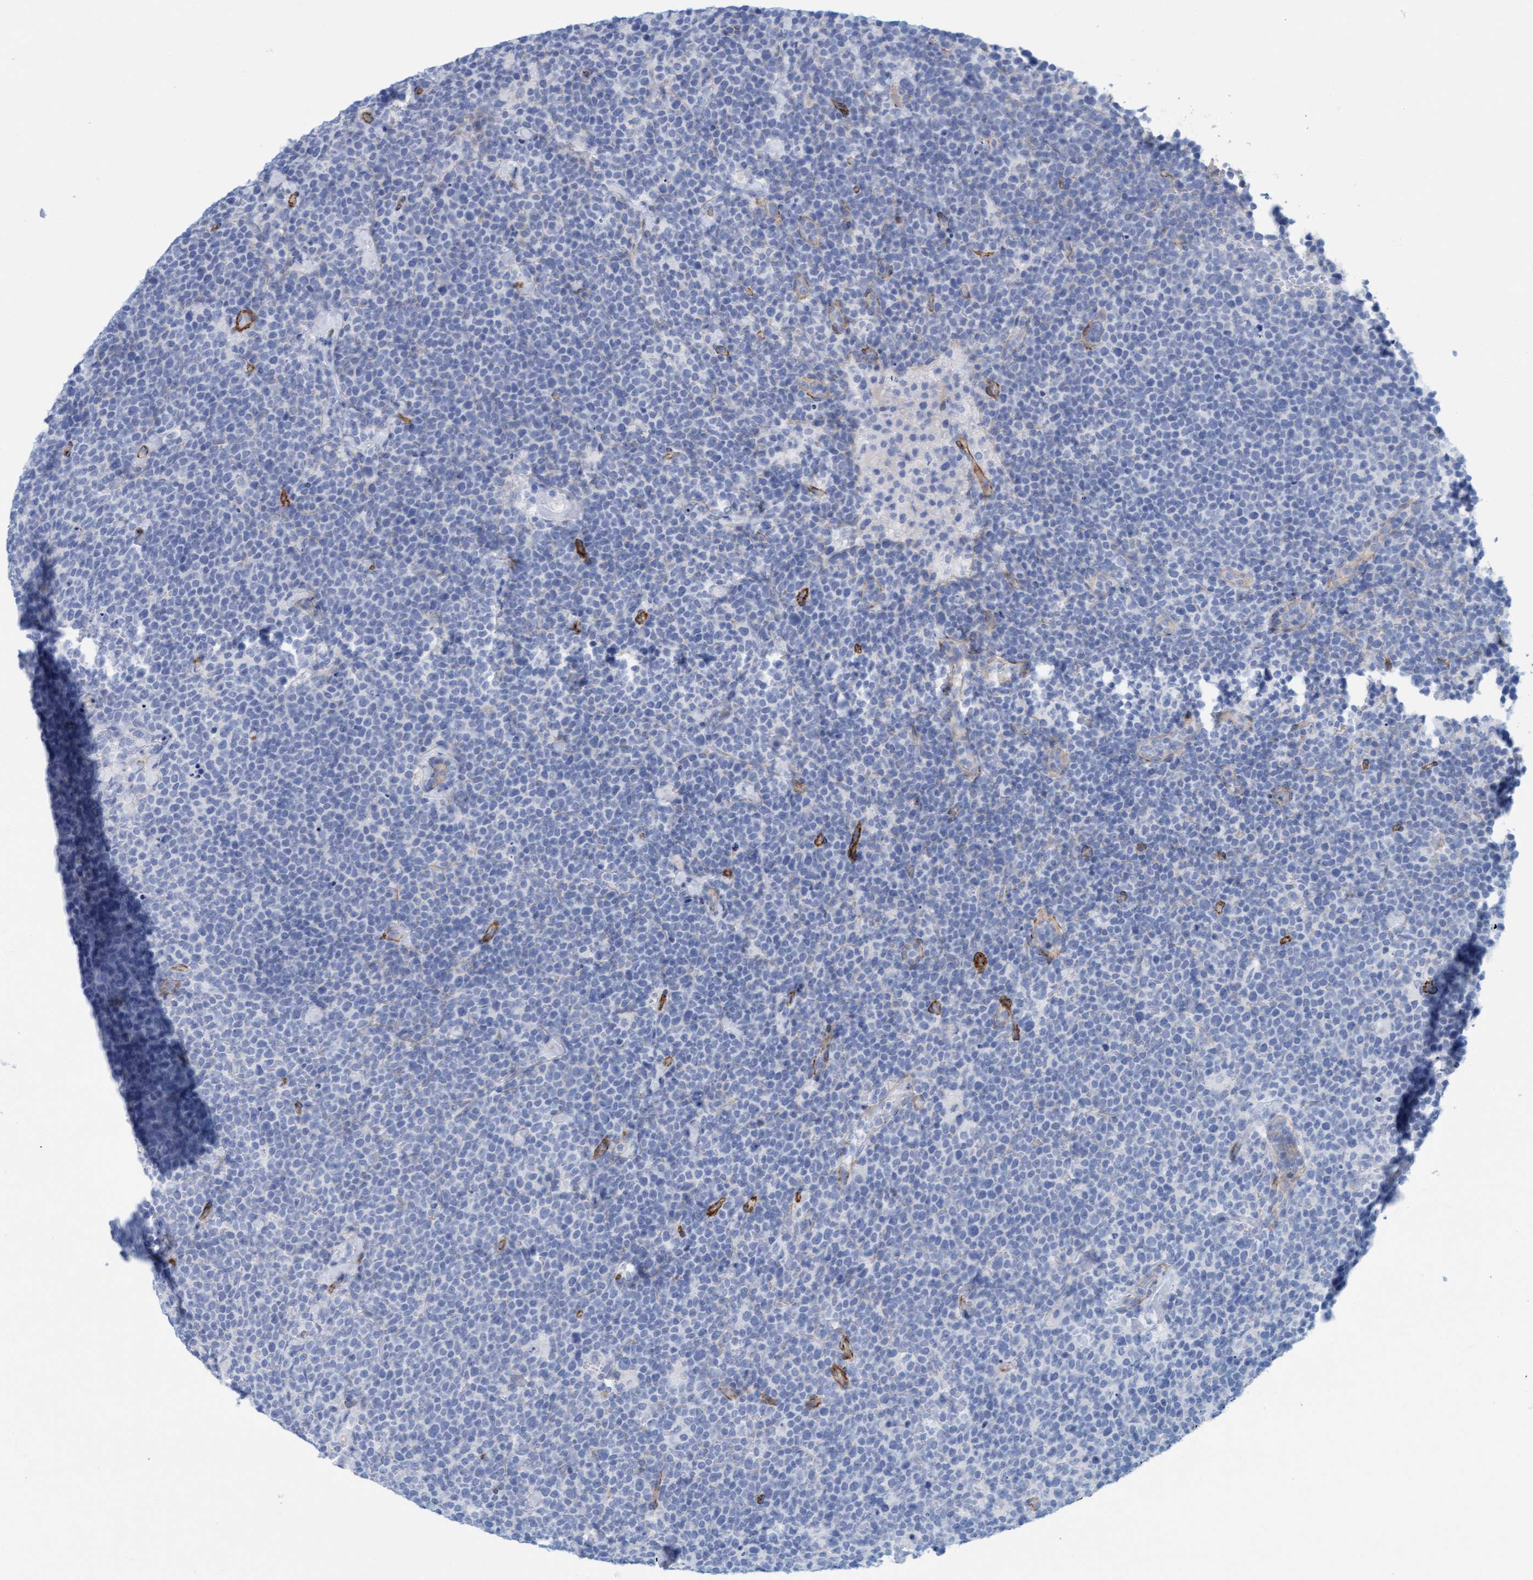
{"staining": {"intensity": "negative", "quantity": "none", "location": "none"}, "tissue": "lymphoma", "cell_type": "Tumor cells", "image_type": "cancer", "snomed": [{"axis": "morphology", "description": "Malignant lymphoma, non-Hodgkin's type, High grade"}, {"axis": "topography", "description": "Lymph node"}], "caption": "Protein analysis of lymphoma displays no significant staining in tumor cells.", "gene": "MTFR1", "patient": {"sex": "male", "age": 61}}